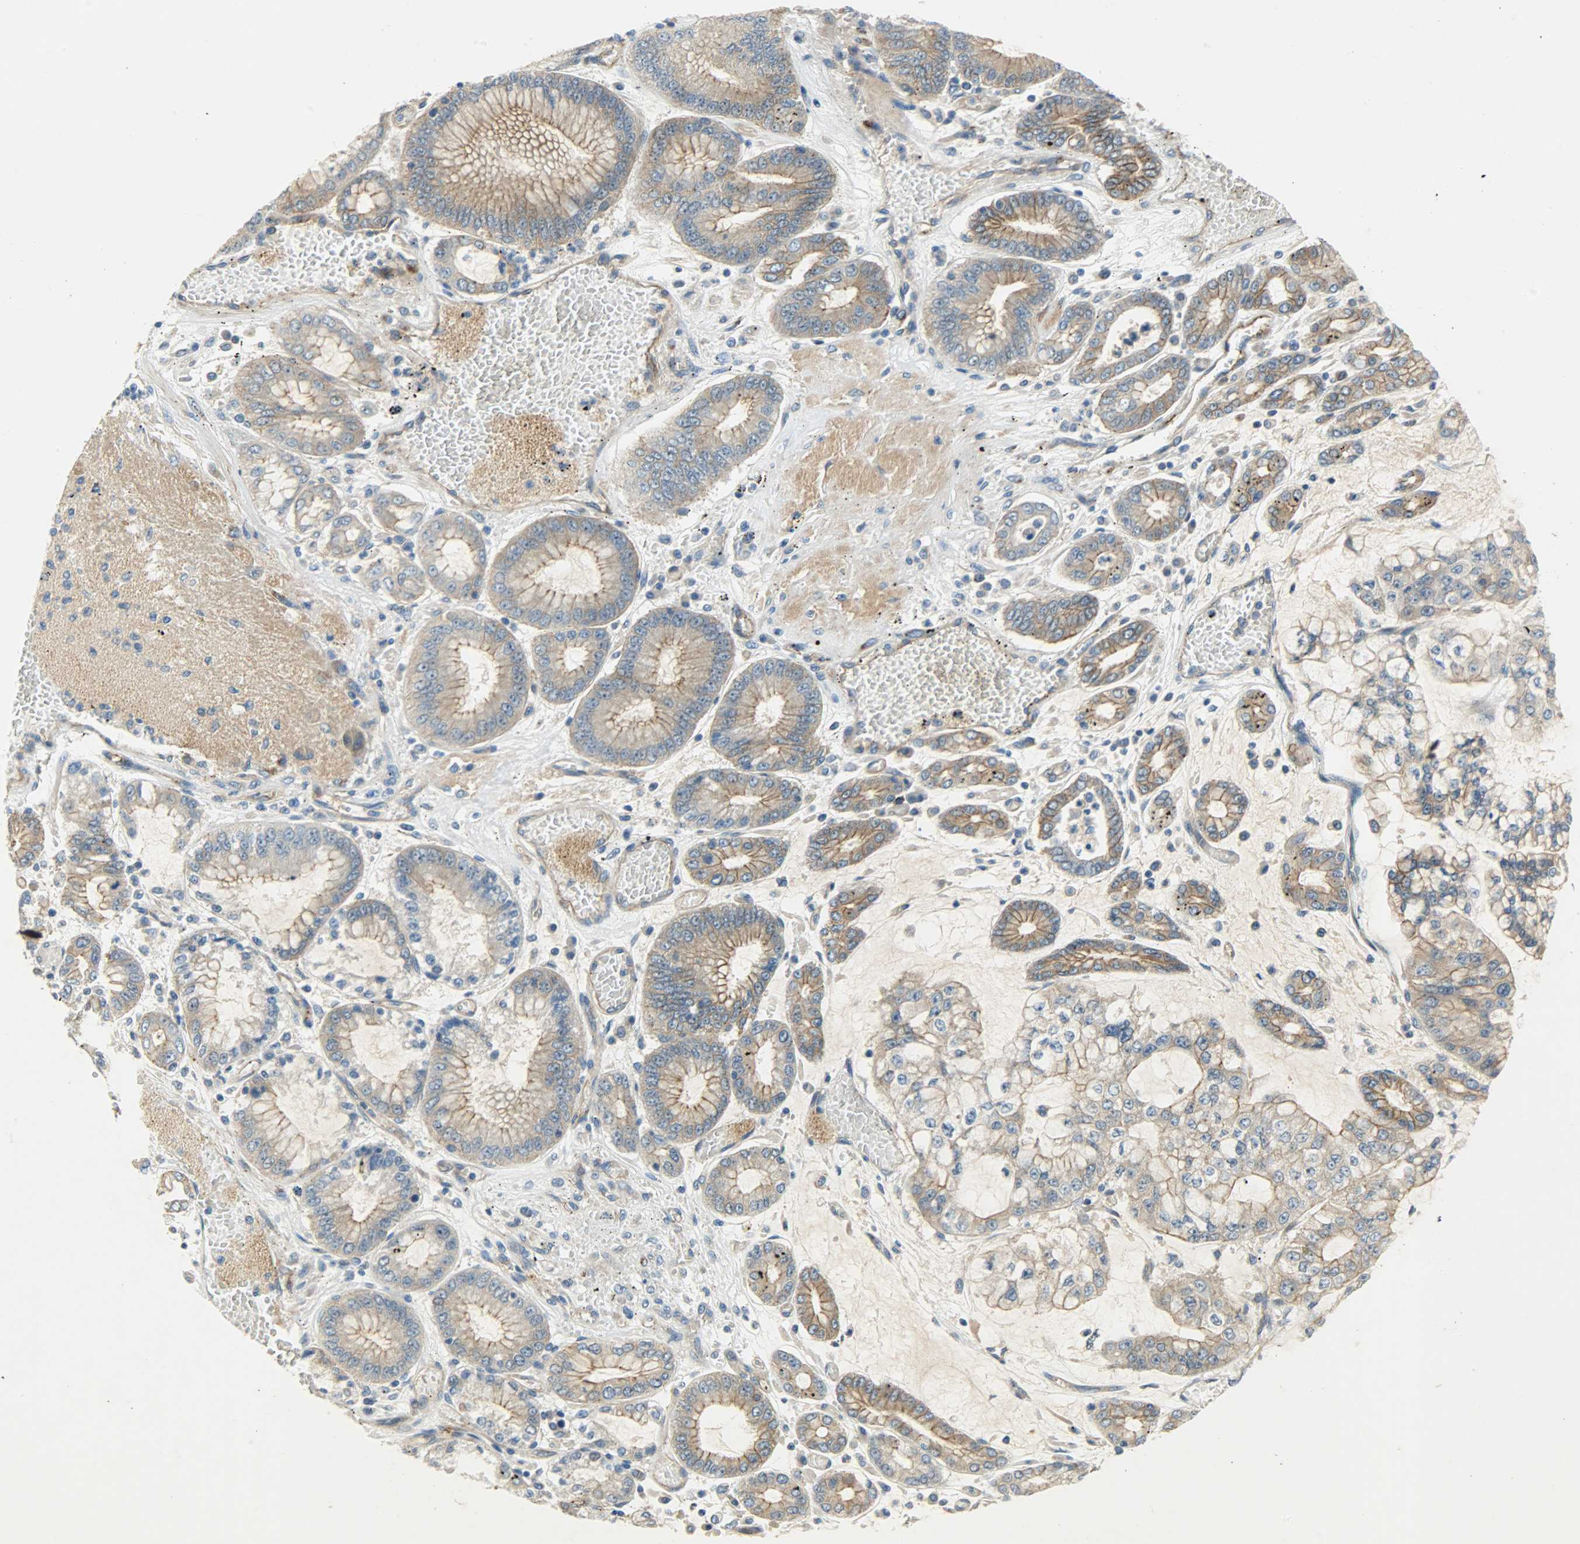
{"staining": {"intensity": "moderate", "quantity": ">75%", "location": "cytoplasmic/membranous"}, "tissue": "stomach cancer", "cell_type": "Tumor cells", "image_type": "cancer", "snomed": [{"axis": "morphology", "description": "Normal tissue, NOS"}, {"axis": "morphology", "description": "Adenocarcinoma, NOS"}, {"axis": "topography", "description": "Stomach, upper"}, {"axis": "topography", "description": "Stomach"}], "caption": "Stomach cancer was stained to show a protein in brown. There is medium levels of moderate cytoplasmic/membranous positivity in about >75% of tumor cells.", "gene": "KIAA1217", "patient": {"sex": "male", "age": 76}}